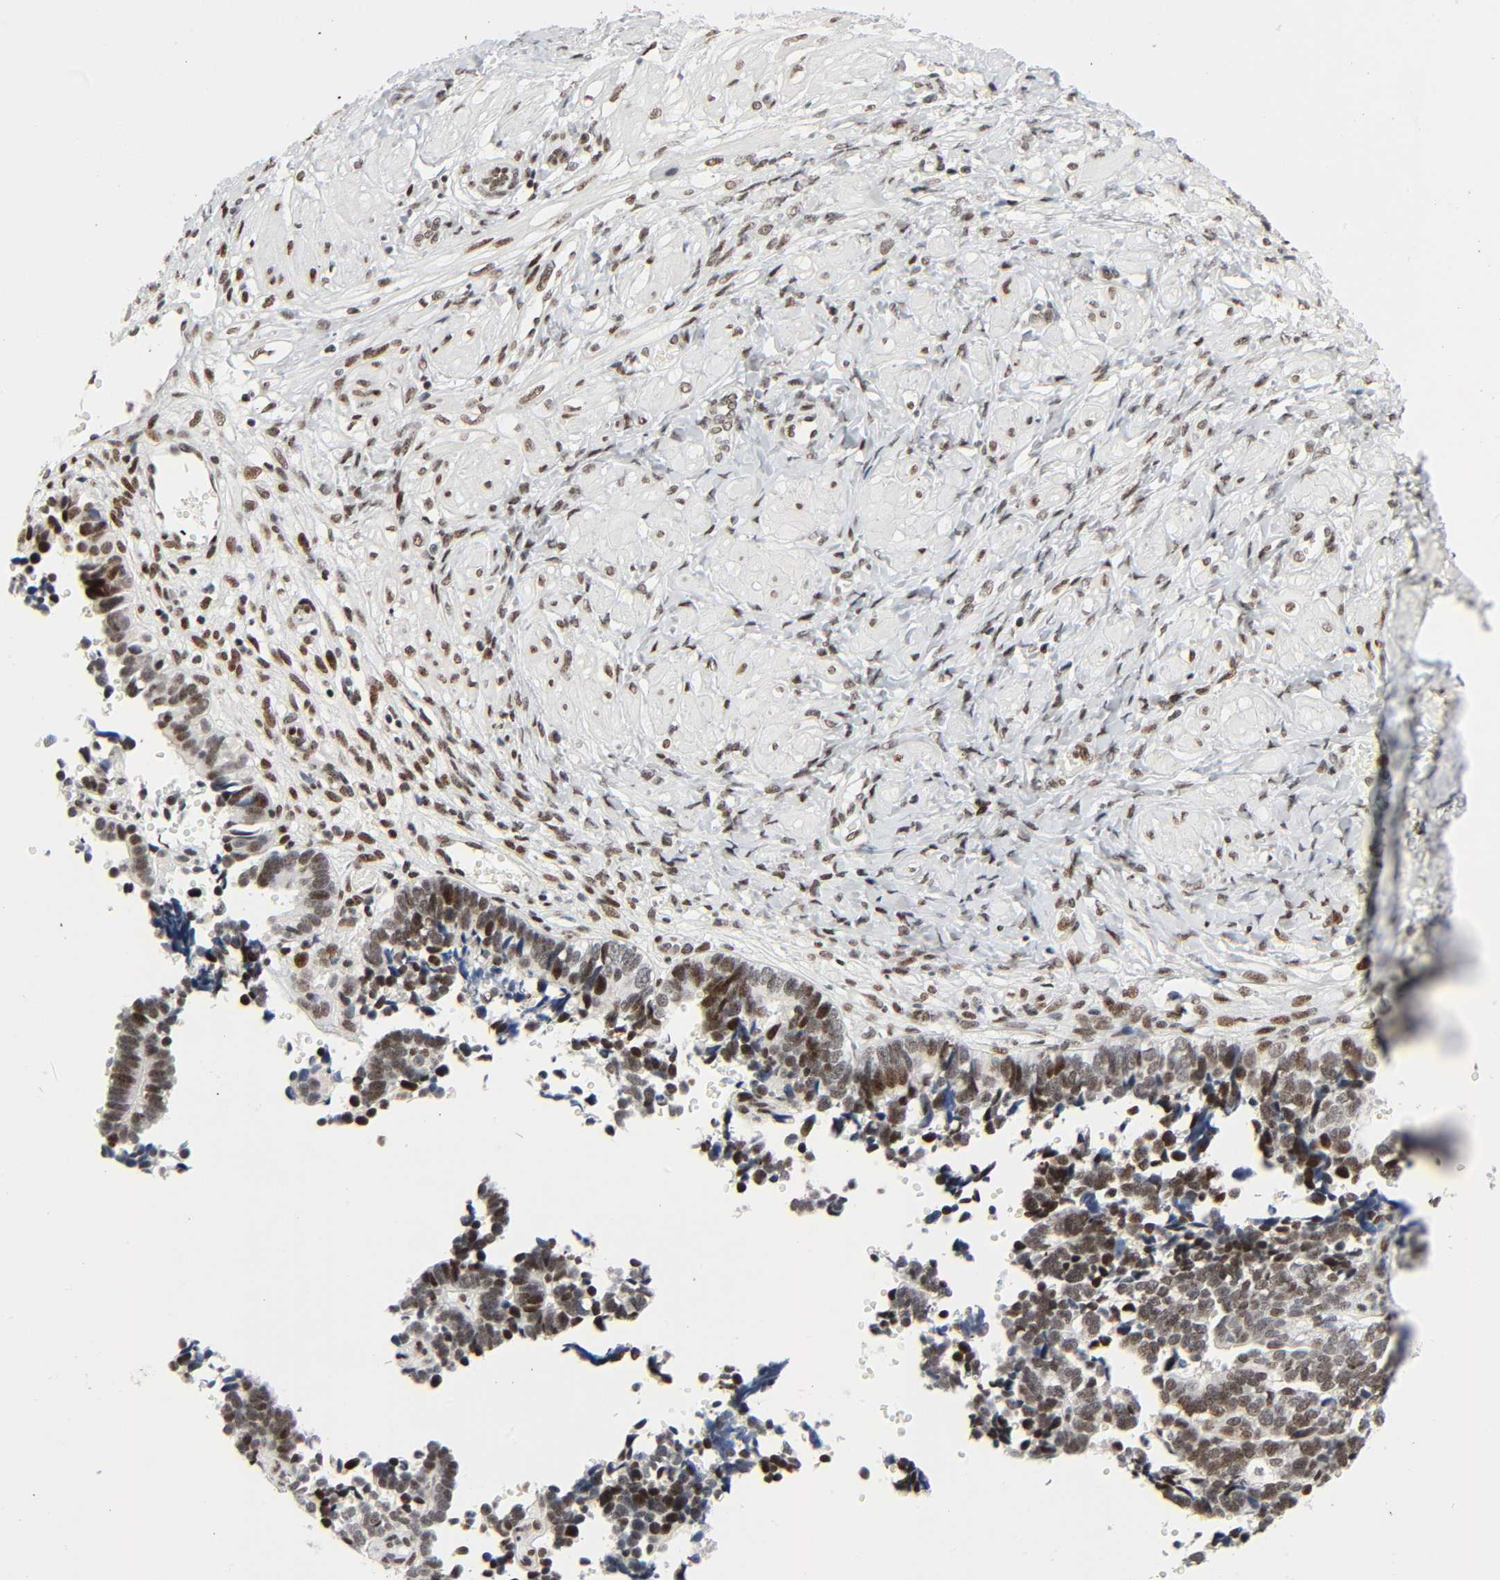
{"staining": {"intensity": "moderate", "quantity": ">75%", "location": "nuclear"}, "tissue": "ovarian cancer", "cell_type": "Tumor cells", "image_type": "cancer", "snomed": [{"axis": "morphology", "description": "Carcinoma, endometroid"}, {"axis": "topography", "description": "Ovary"}], "caption": "Protein staining of ovarian cancer (endometroid carcinoma) tissue displays moderate nuclear staining in approximately >75% of tumor cells. (DAB IHC with brightfield microscopy, high magnification).", "gene": "CREBBP", "patient": {"sex": "female", "age": 42}}